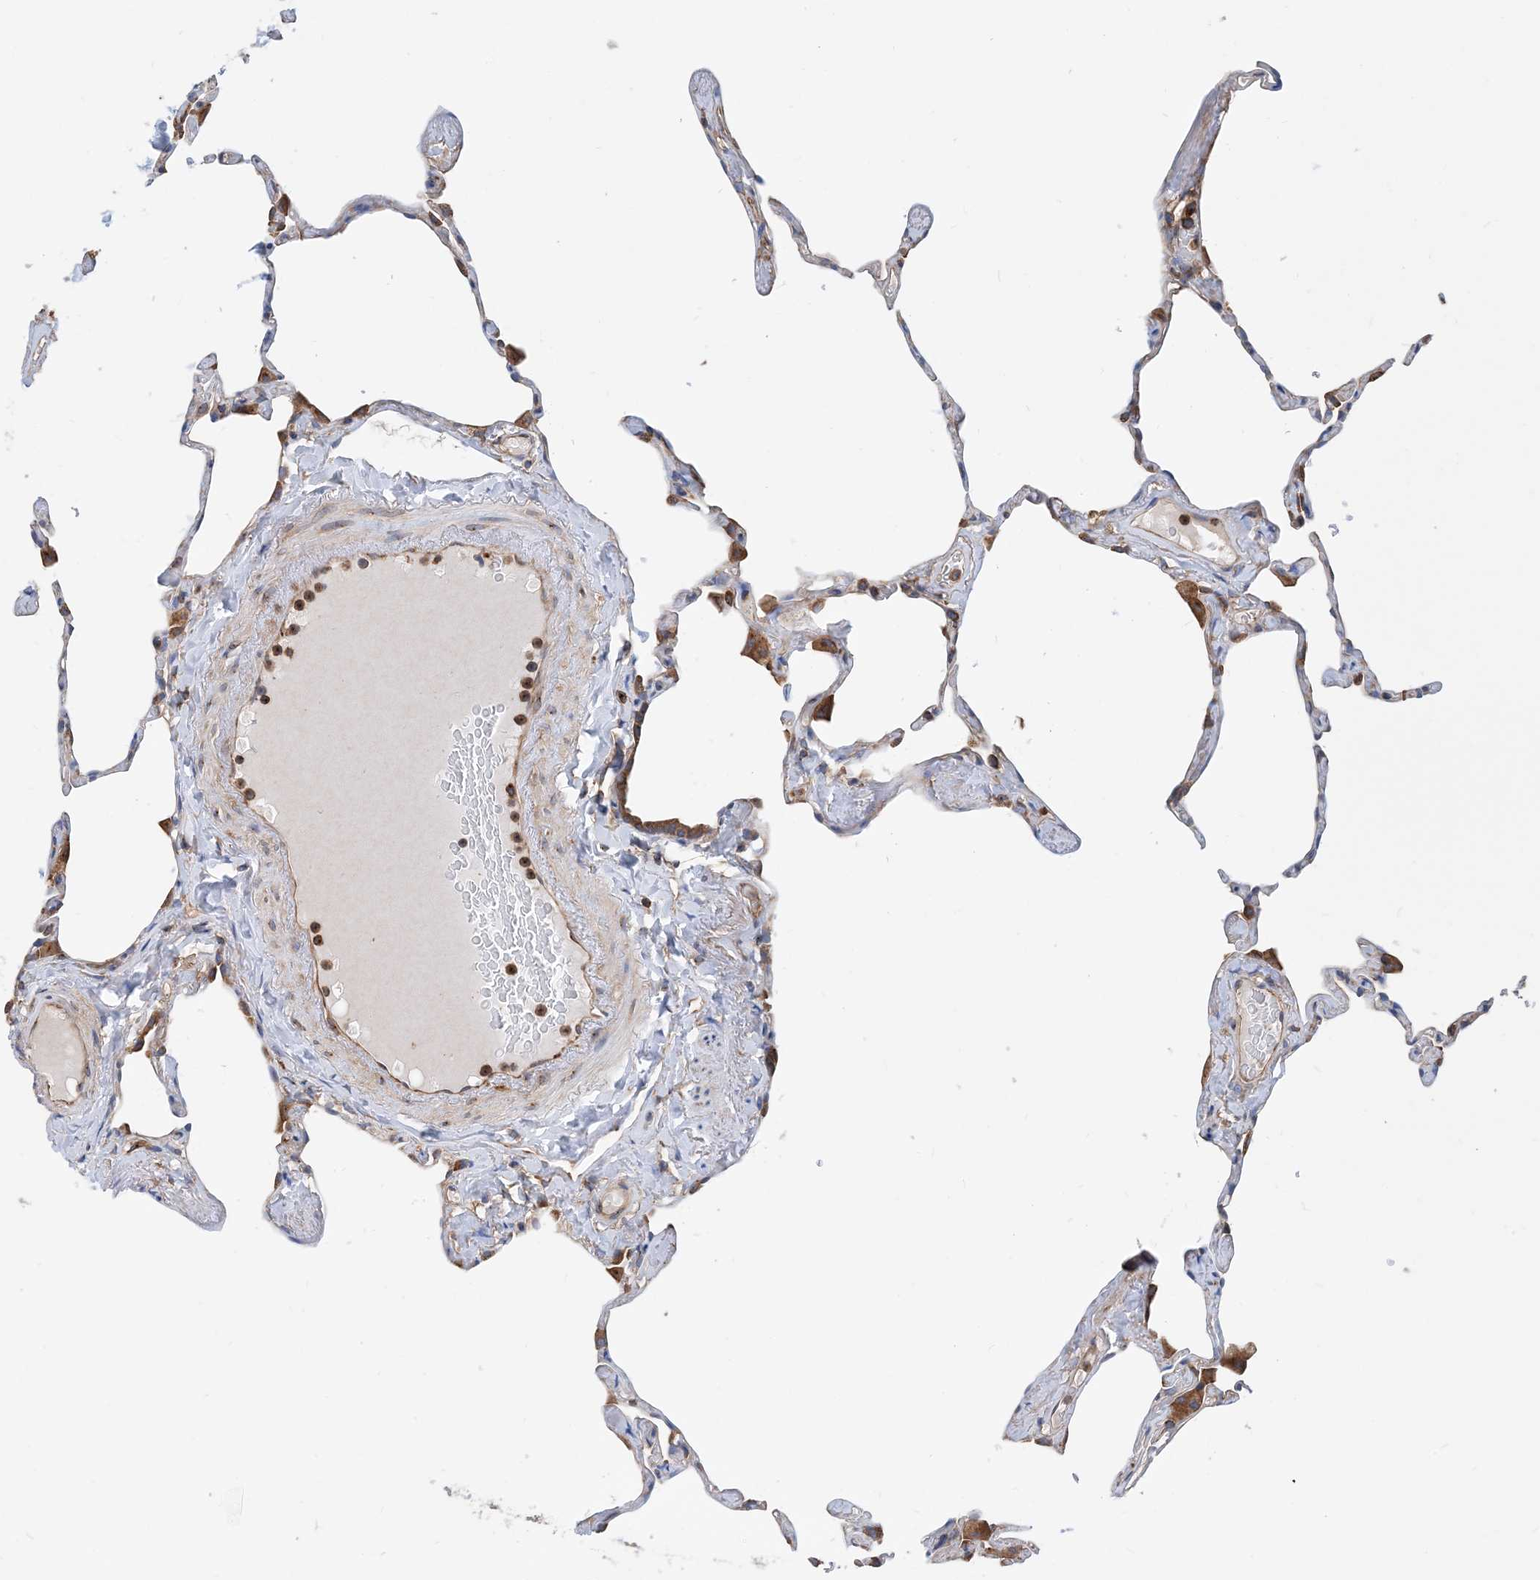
{"staining": {"intensity": "moderate", "quantity": "<25%", "location": "cytoplasmic/membranous"}, "tissue": "lung", "cell_type": "Alveolar cells", "image_type": "normal", "snomed": [{"axis": "morphology", "description": "Normal tissue, NOS"}, {"axis": "topography", "description": "Lung"}], "caption": "The photomicrograph exhibits staining of normal lung, revealing moderate cytoplasmic/membranous protein positivity (brown color) within alveolar cells. The staining was performed using DAB (3,3'-diaminobenzidine), with brown indicating positive protein expression. Nuclei are stained blue with hematoxylin.", "gene": "DYNC1LI1", "patient": {"sex": "male", "age": 65}}